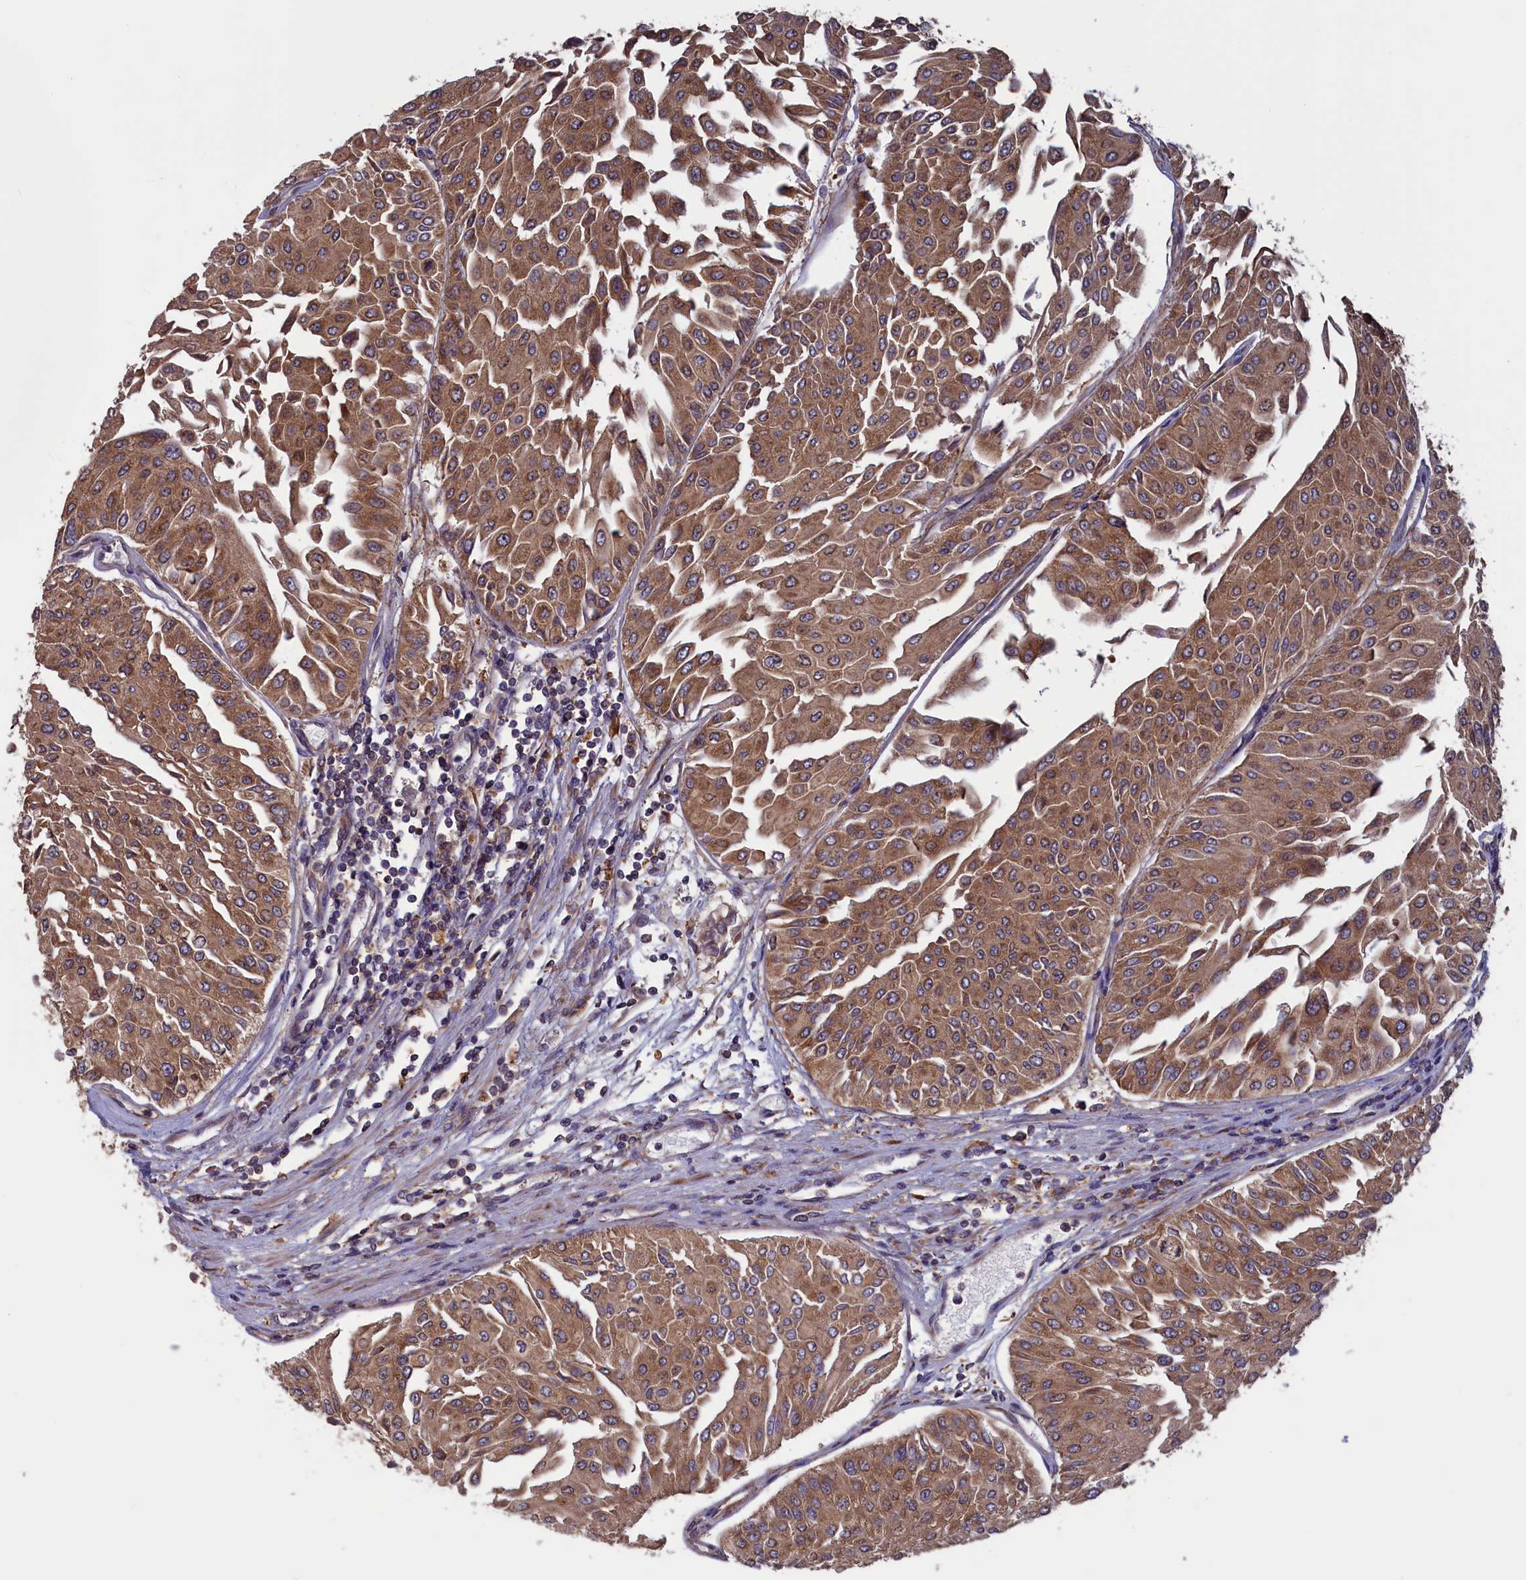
{"staining": {"intensity": "moderate", "quantity": ">75%", "location": "cytoplasmic/membranous"}, "tissue": "urothelial cancer", "cell_type": "Tumor cells", "image_type": "cancer", "snomed": [{"axis": "morphology", "description": "Urothelial carcinoma, Low grade"}, {"axis": "topography", "description": "Urinary bladder"}], "caption": "Urothelial carcinoma (low-grade) stained for a protein demonstrates moderate cytoplasmic/membranous positivity in tumor cells.", "gene": "CACTIN", "patient": {"sex": "male", "age": 67}}